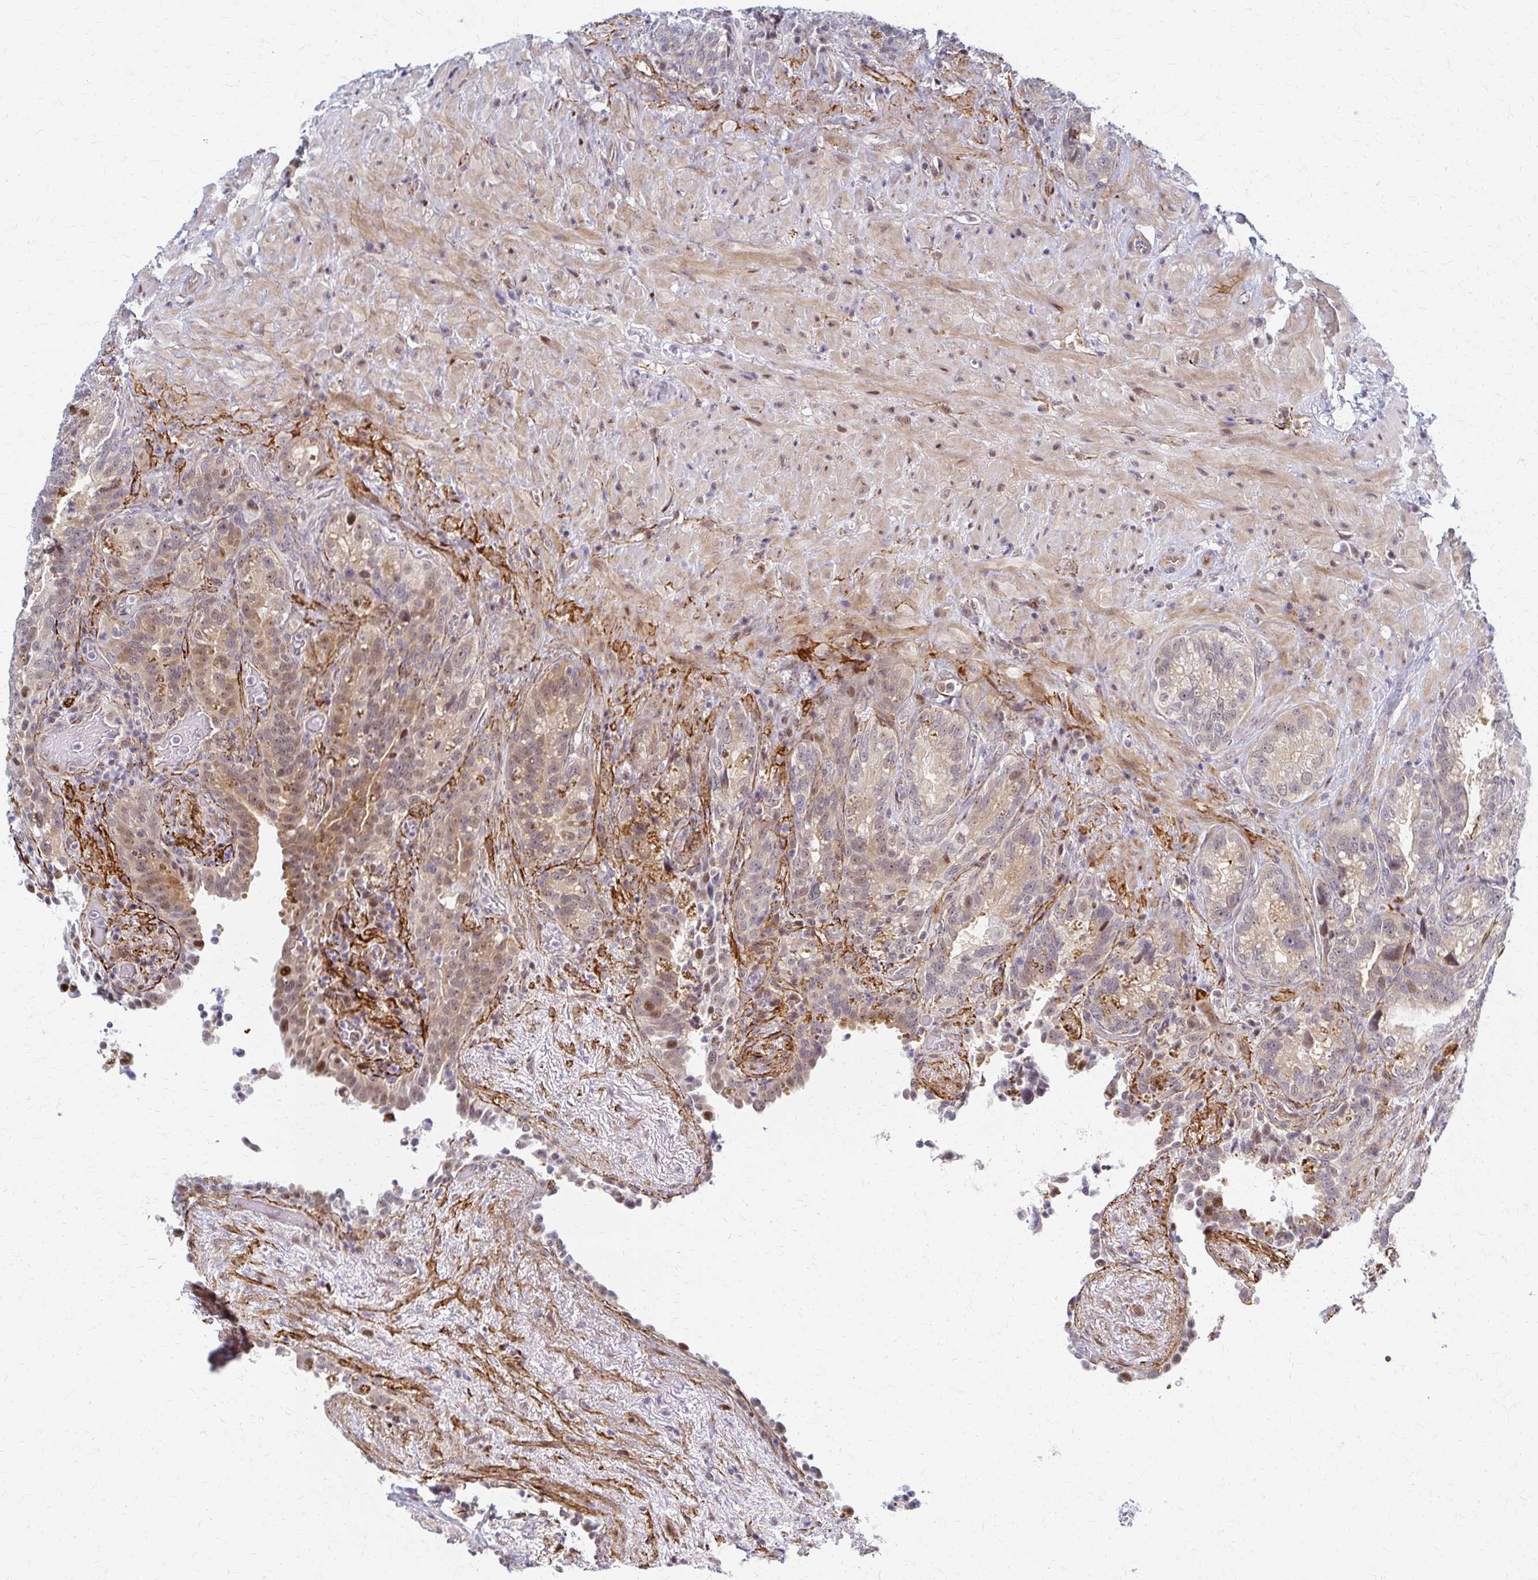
{"staining": {"intensity": "weak", "quantity": "25%-75%", "location": "cytoplasmic/membranous,nuclear"}, "tissue": "seminal vesicle", "cell_type": "Glandular cells", "image_type": "normal", "snomed": [{"axis": "morphology", "description": "Normal tissue, NOS"}, {"axis": "topography", "description": "Seminal veicle"}], "caption": "Brown immunohistochemical staining in normal human seminal vesicle reveals weak cytoplasmic/membranous,nuclear expression in approximately 25%-75% of glandular cells.", "gene": "PSMD7", "patient": {"sex": "male", "age": 68}}